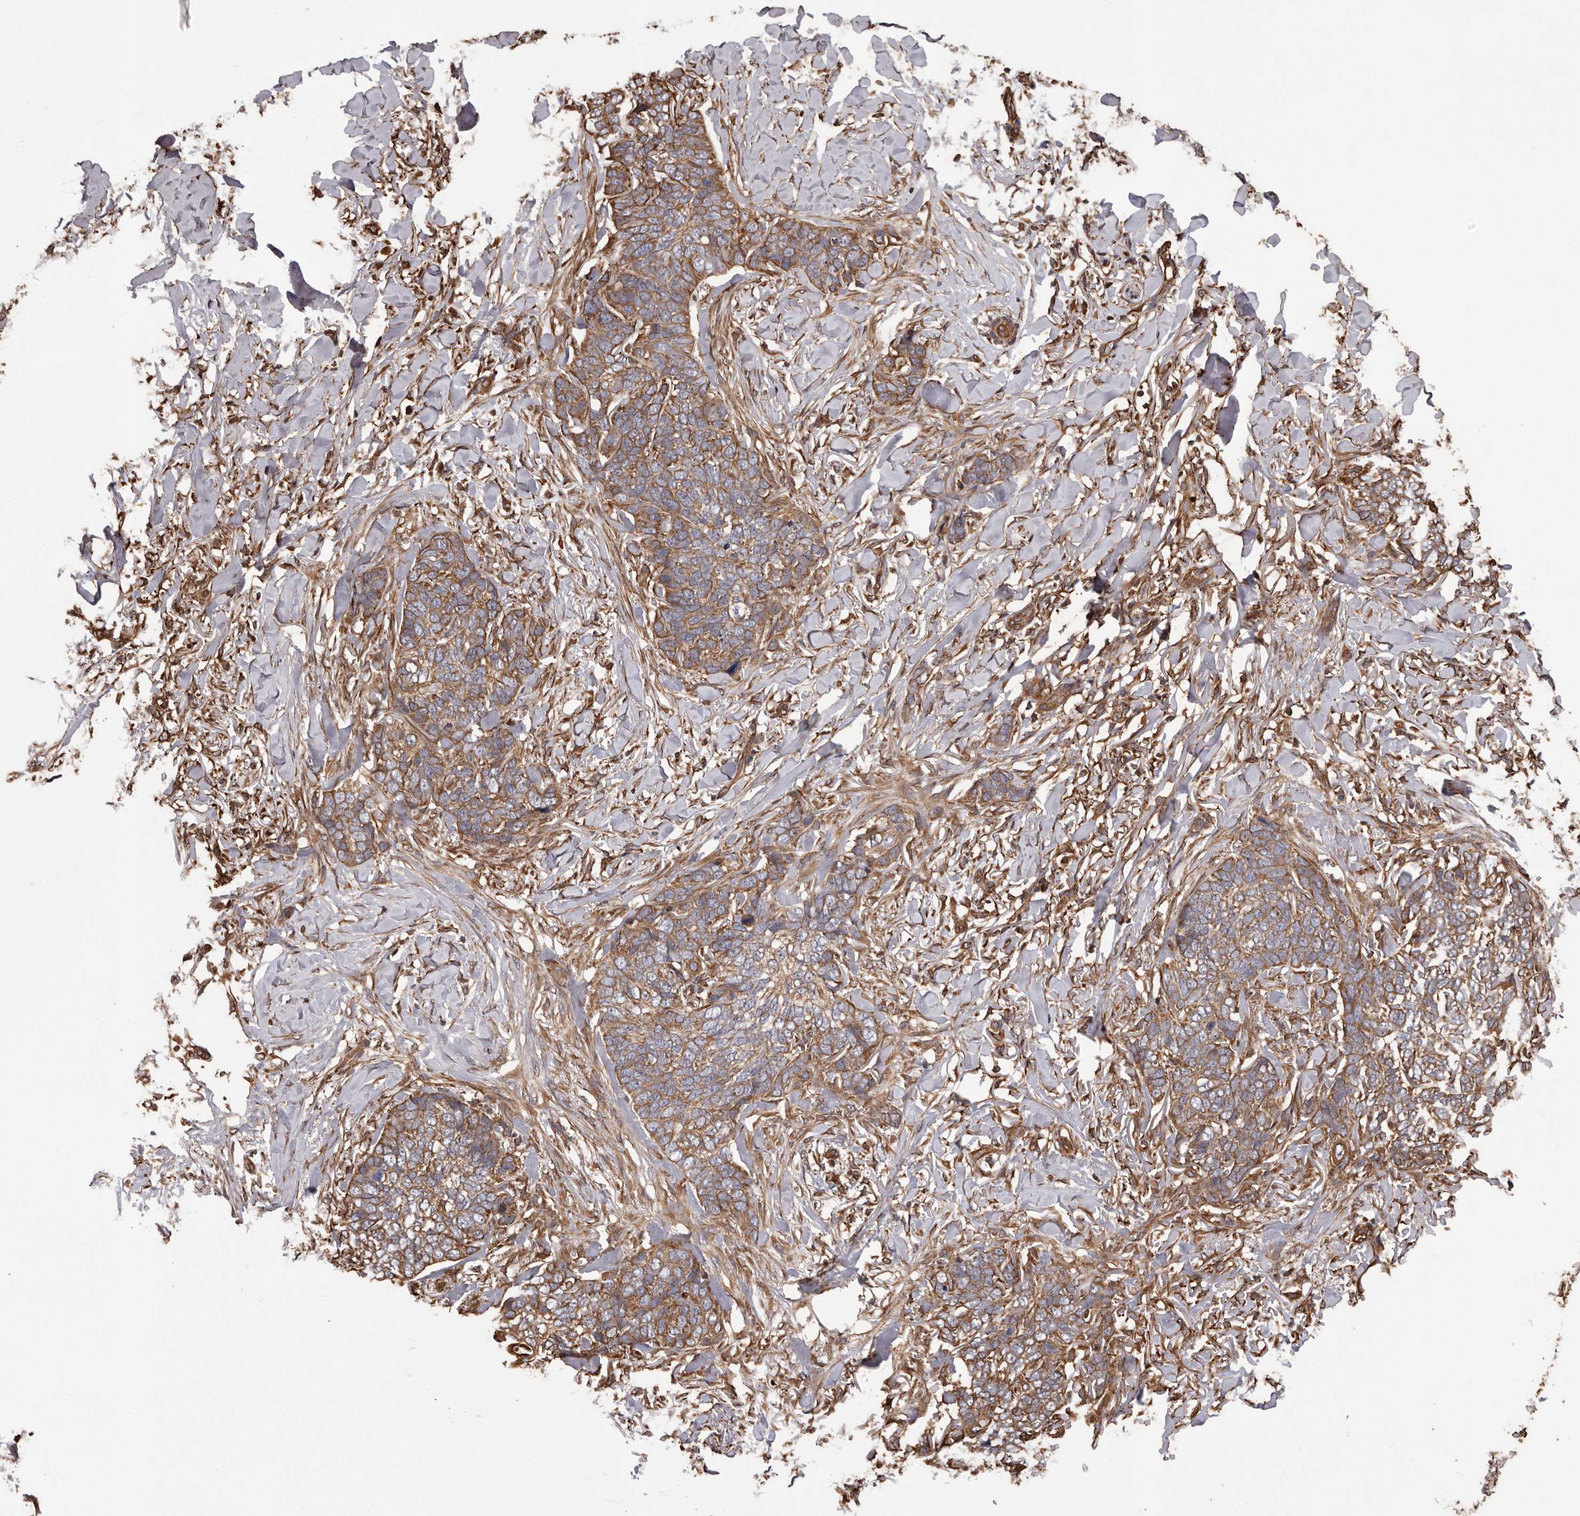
{"staining": {"intensity": "moderate", "quantity": ">75%", "location": "cytoplasmic/membranous"}, "tissue": "skin cancer", "cell_type": "Tumor cells", "image_type": "cancer", "snomed": [{"axis": "morphology", "description": "Normal tissue, NOS"}, {"axis": "morphology", "description": "Basal cell carcinoma"}, {"axis": "topography", "description": "Skin"}], "caption": "Immunohistochemistry (IHC) of basal cell carcinoma (skin) shows medium levels of moderate cytoplasmic/membranous positivity in approximately >75% of tumor cells.", "gene": "CEP104", "patient": {"sex": "male", "age": 77}}